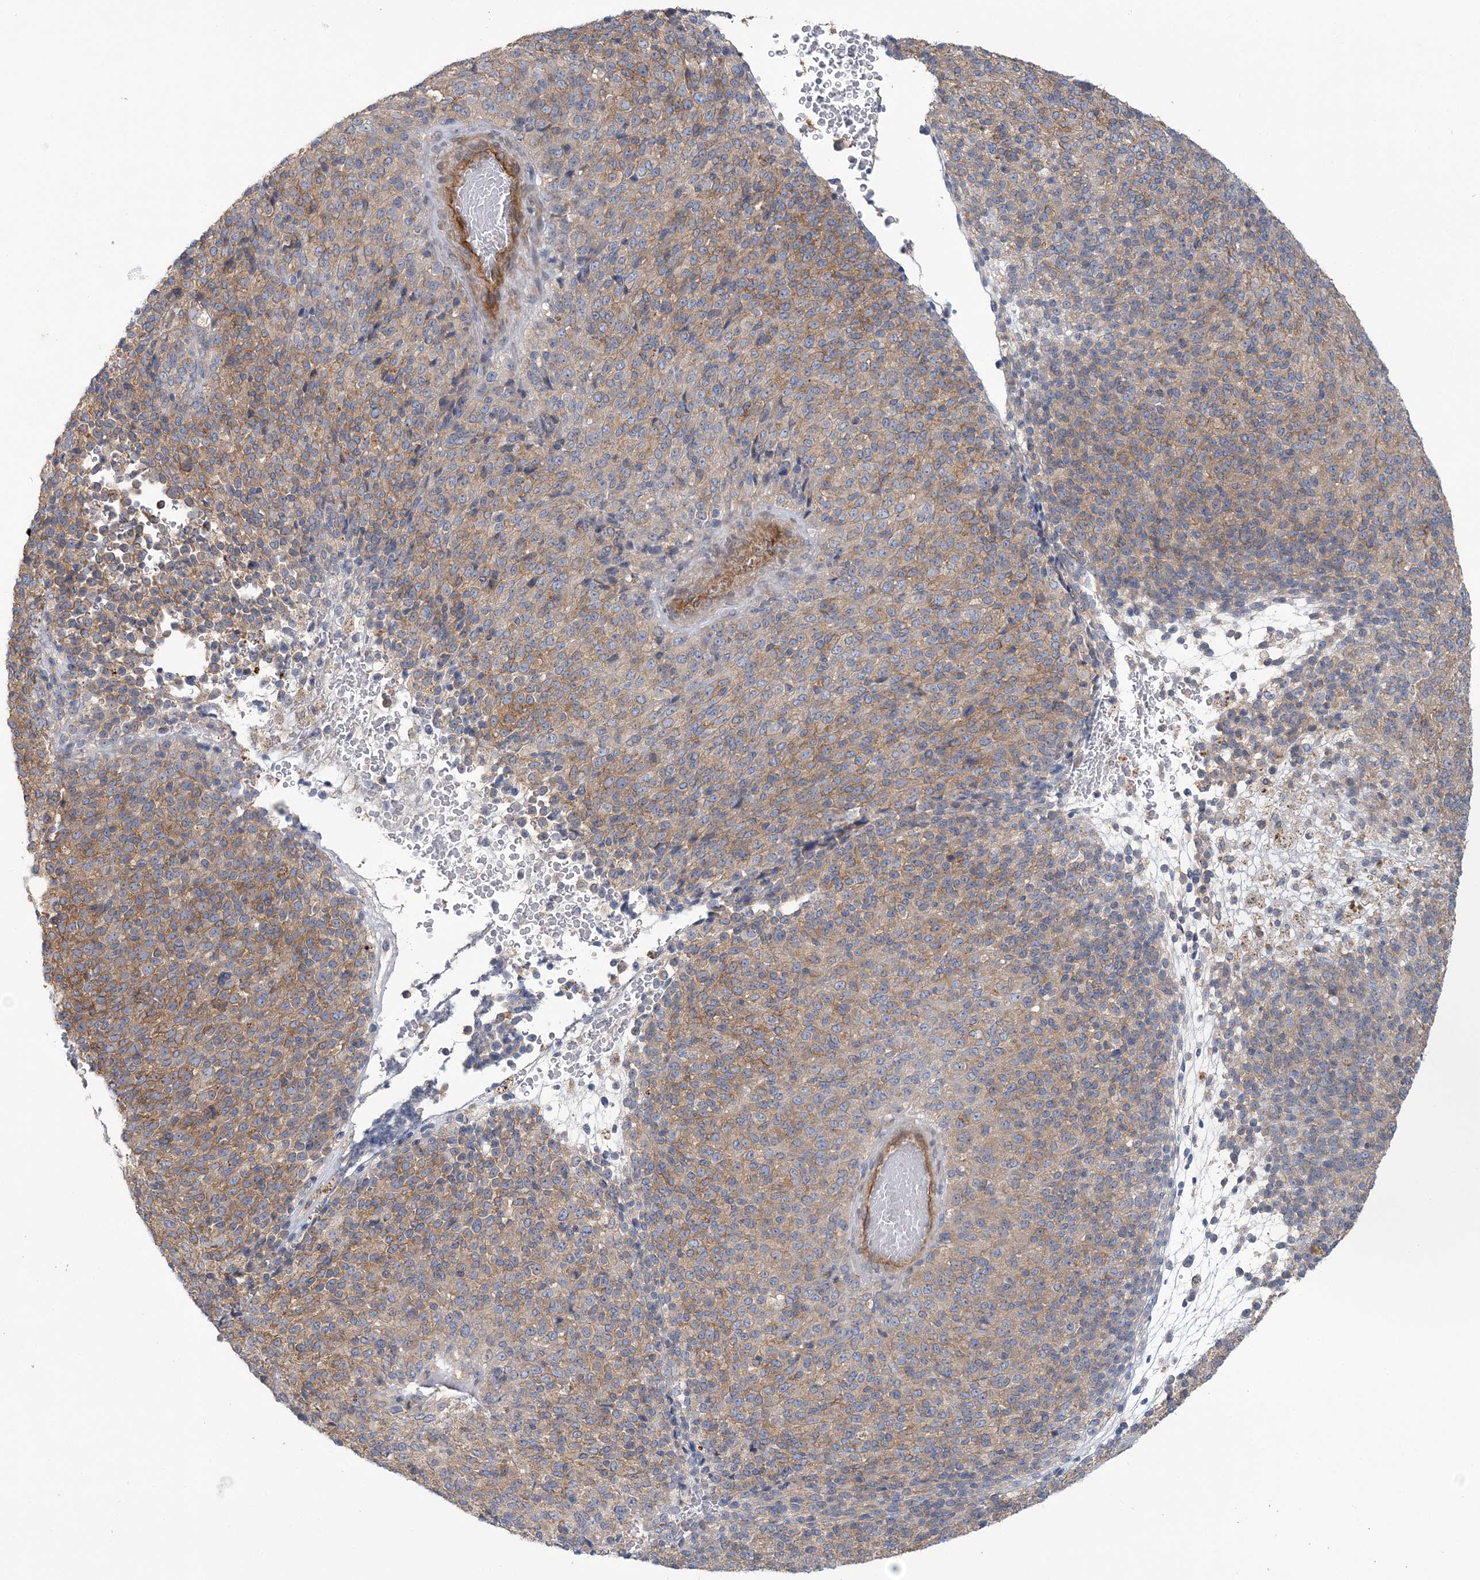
{"staining": {"intensity": "weak", "quantity": "25%-75%", "location": "cytoplasmic/membranous"}, "tissue": "melanoma", "cell_type": "Tumor cells", "image_type": "cancer", "snomed": [{"axis": "morphology", "description": "Malignant melanoma, Metastatic site"}, {"axis": "topography", "description": "Brain"}], "caption": "Melanoma was stained to show a protein in brown. There is low levels of weak cytoplasmic/membranous staining in approximately 25%-75% of tumor cells.", "gene": "RAI14", "patient": {"sex": "female", "age": 56}}